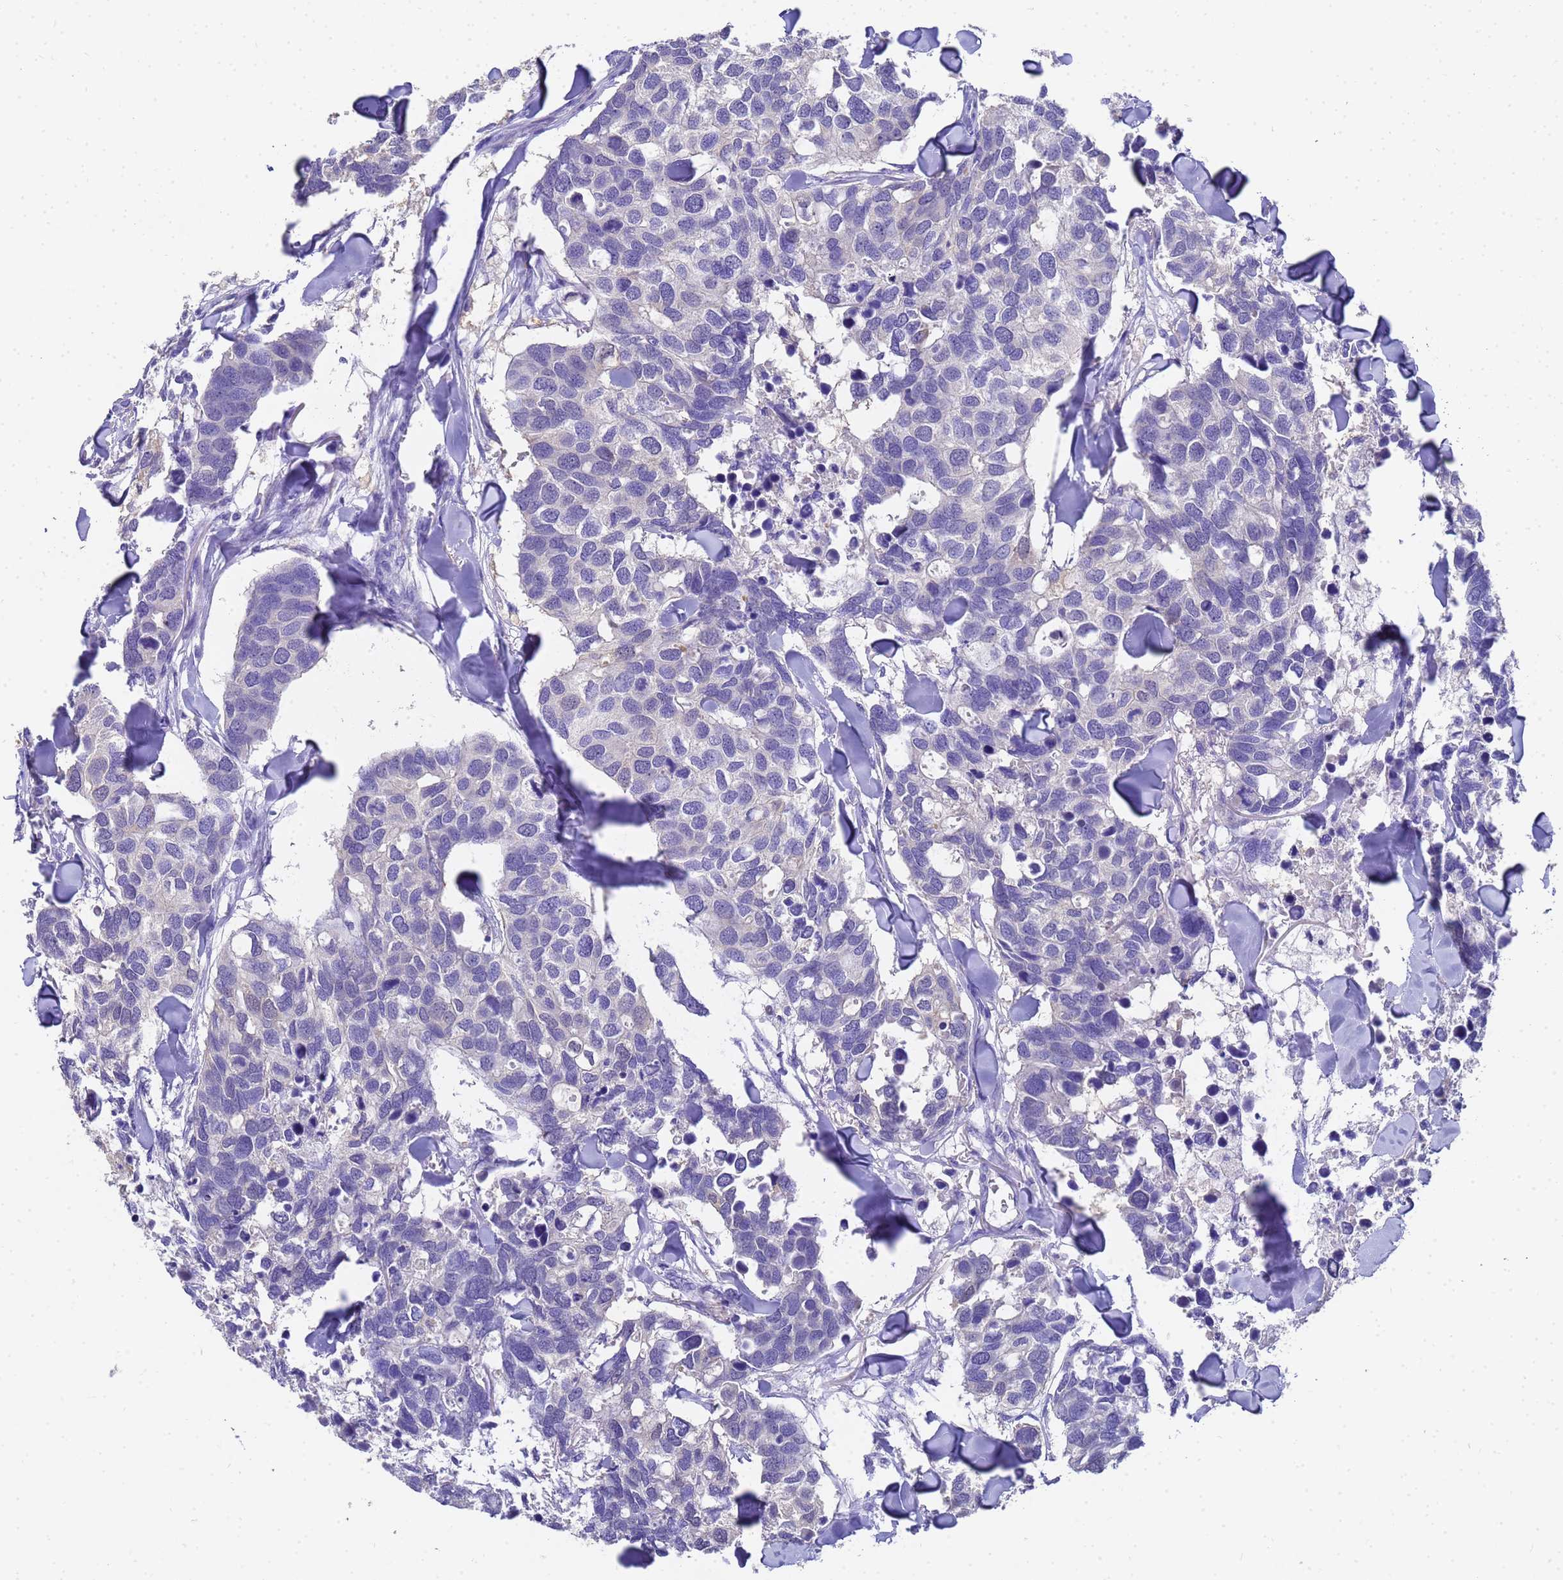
{"staining": {"intensity": "negative", "quantity": "none", "location": "none"}, "tissue": "breast cancer", "cell_type": "Tumor cells", "image_type": "cancer", "snomed": [{"axis": "morphology", "description": "Duct carcinoma"}, {"axis": "topography", "description": "Breast"}], "caption": "This histopathology image is of intraductal carcinoma (breast) stained with immunohistochemistry (IHC) to label a protein in brown with the nuclei are counter-stained blue. There is no expression in tumor cells.", "gene": "MS4A13", "patient": {"sex": "female", "age": 83}}